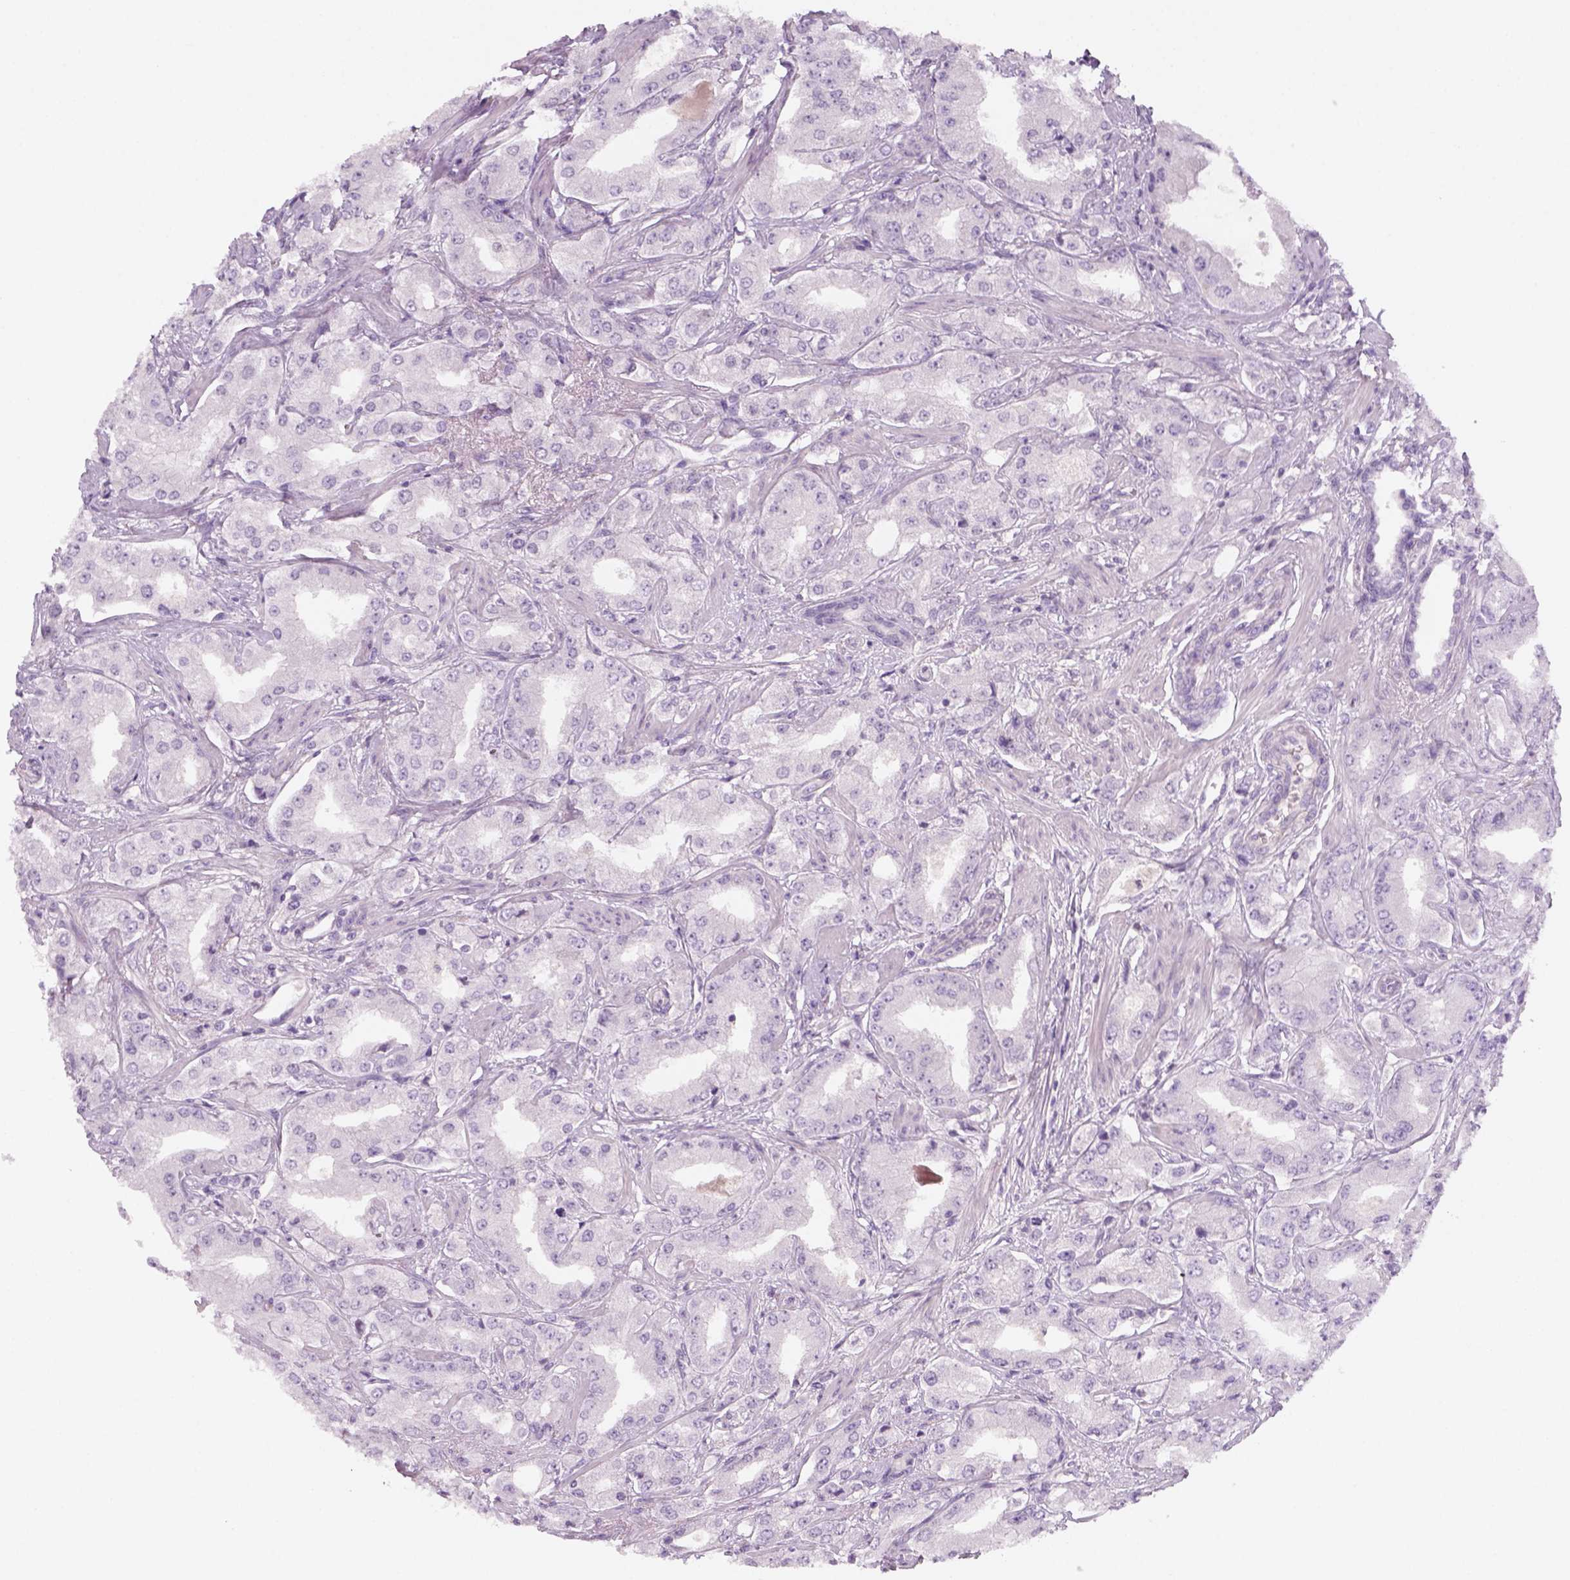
{"staining": {"intensity": "negative", "quantity": "none", "location": "none"}, "tissue": "prostate cancer", "cell_type": "Tumor cells", "image_type": "cancer", "snomed": [{"axis": "morphology", "description": "Adenocarcinoma, Low grade"}, {"axis": "topography", "description": "Prostate"}], "caption": "Immunohistochemistry micrograph of human low-grade adenocarcinoma (prostate) stained for a protein (brown), which demonstrates no expression in tumor cells.", "gene": "KRT25", "patient": {"sex": "male", "age": 60}}